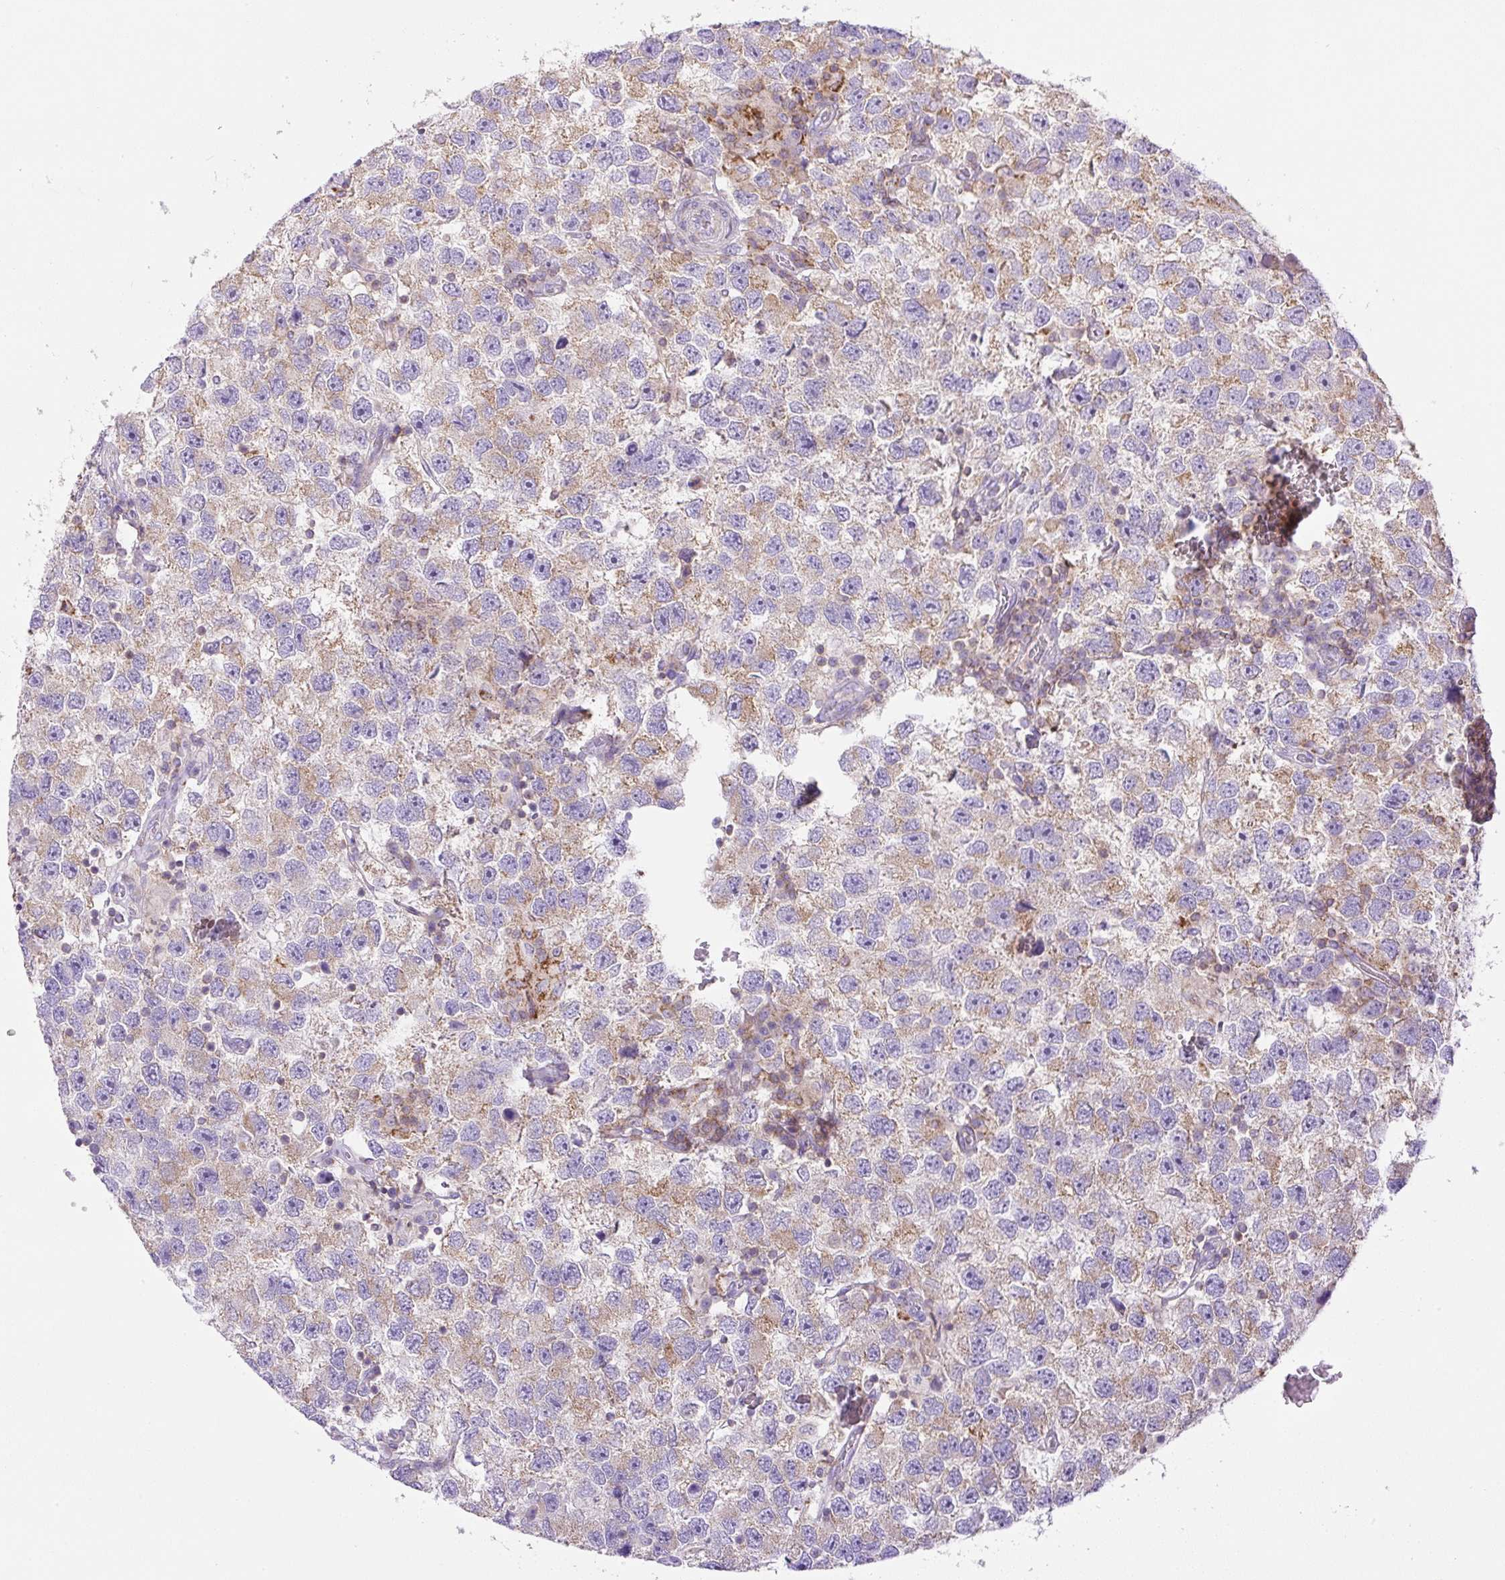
{"staining": {"intensity": "moderate", "quantity": ">75%", "location": "cytoplasmic/membranous"}, "tissue": "testis cancer", "cell_type": "Tumor cells", "image_type": "cancer", "snomed": [{"axis": "morphology", "description": "Seminoma, NOS"}, {"axis": "topography", "description": "Testis"}], "caption": "Protein analysis of testis cancer tissue shows moderate cytoplasmic/membranous positivity in approximately >75% of tumor cells.", "gene": "NF1", "patient": {"sex": "male", "age": 26}}